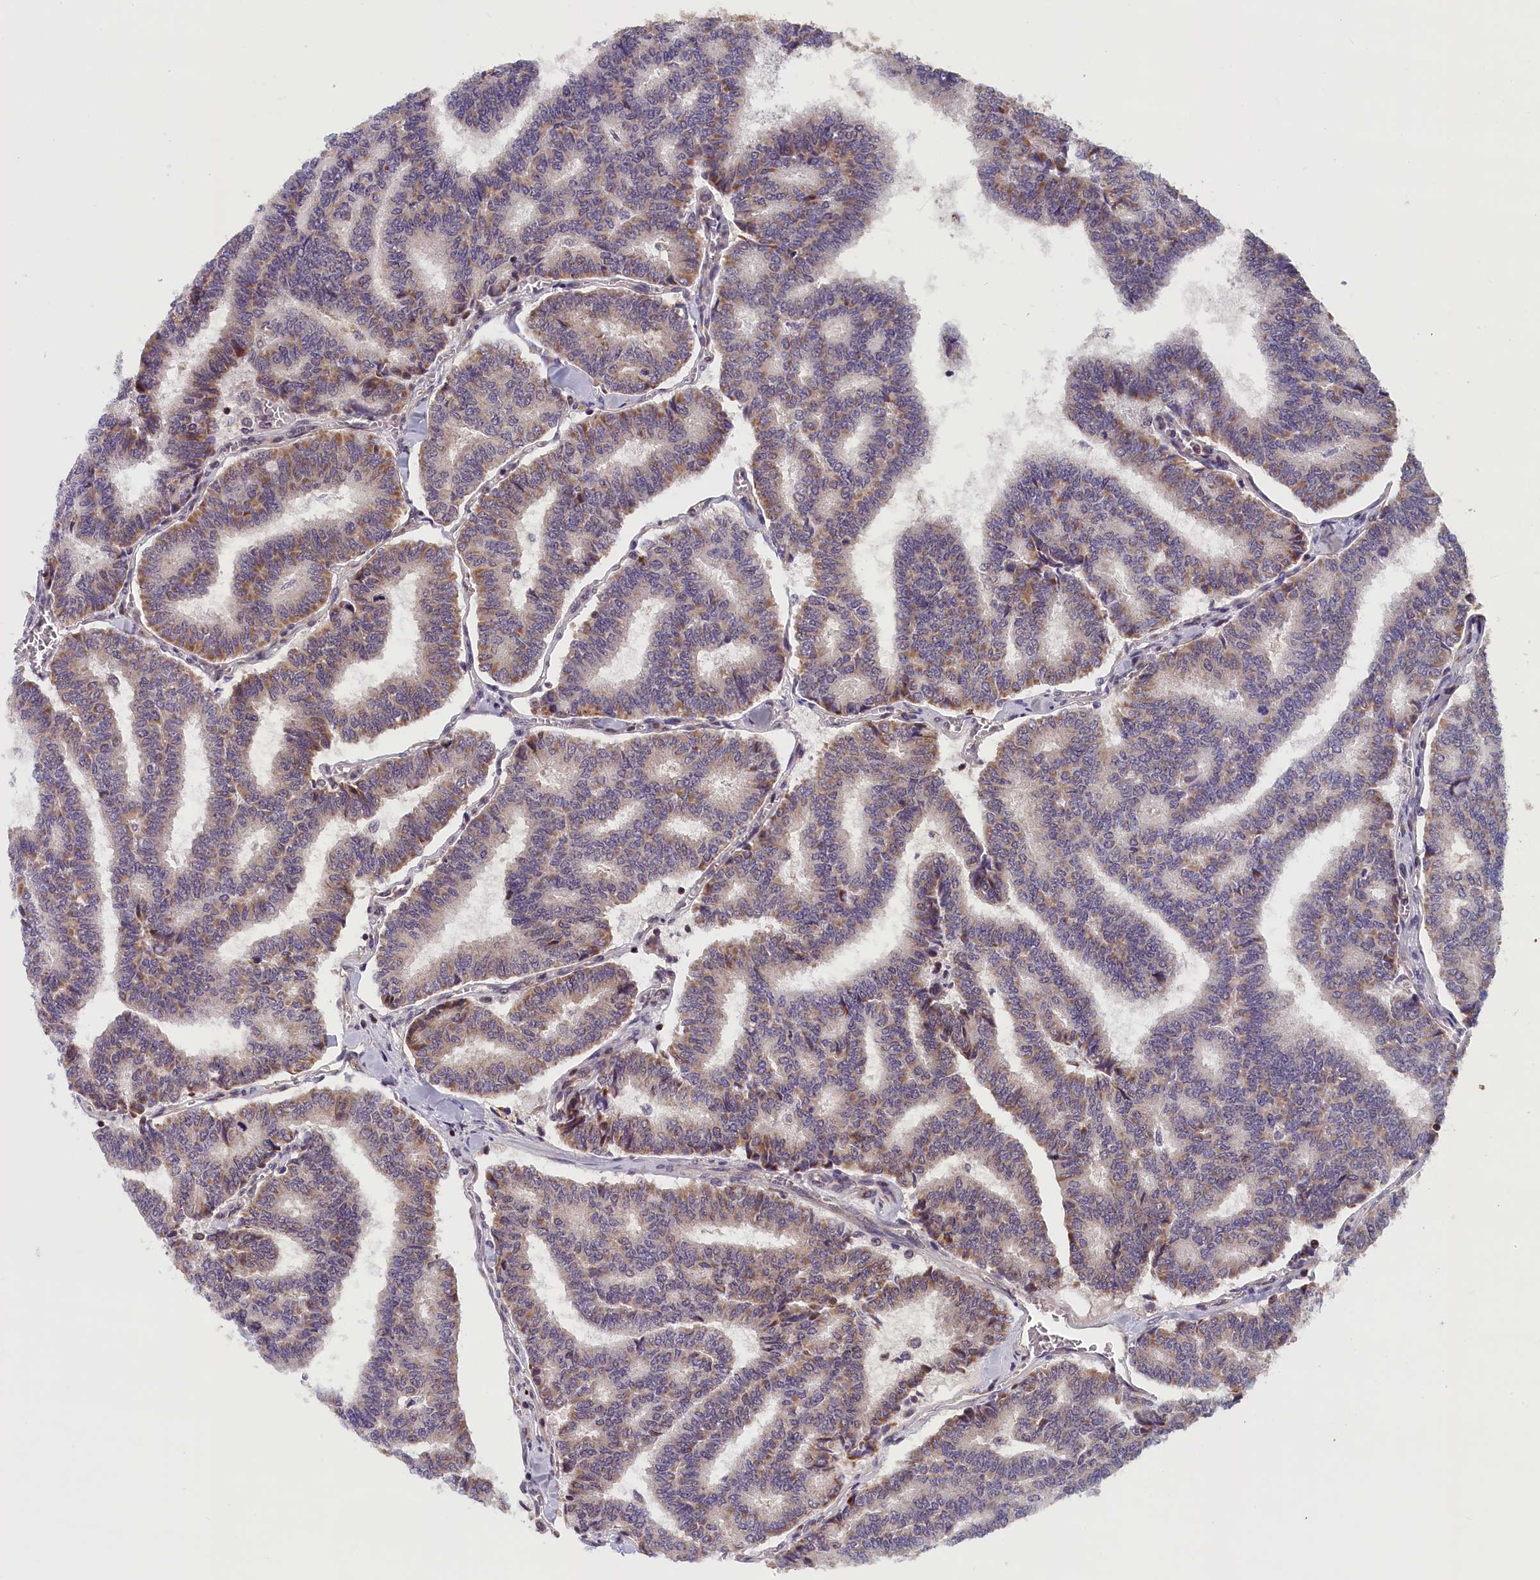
{"staining": {"intensity": "moderate", "quantity": ">75%", "location": "cytoplasmic/membranous"}, "tissue": "thyroid cancer", "cell_type": "Tumor cells", "image_type": "cancer", "snomed": [{"axis": "morphology", "description": "Papillary adenocarcinoma, NOS"}, {"axis": "topography", "description": "Thyroid gland"}], "caption": "Thyroid cancer stained with DAB (3,3'-diaminobenzidine) immunohistochemistry (IHC) displays medium levels of moderate cytoplasmic/membranous positivity in about >75% of tumor cells.", "gene": "KCNK6", "patient": {"sex": "female", "age": 35}}